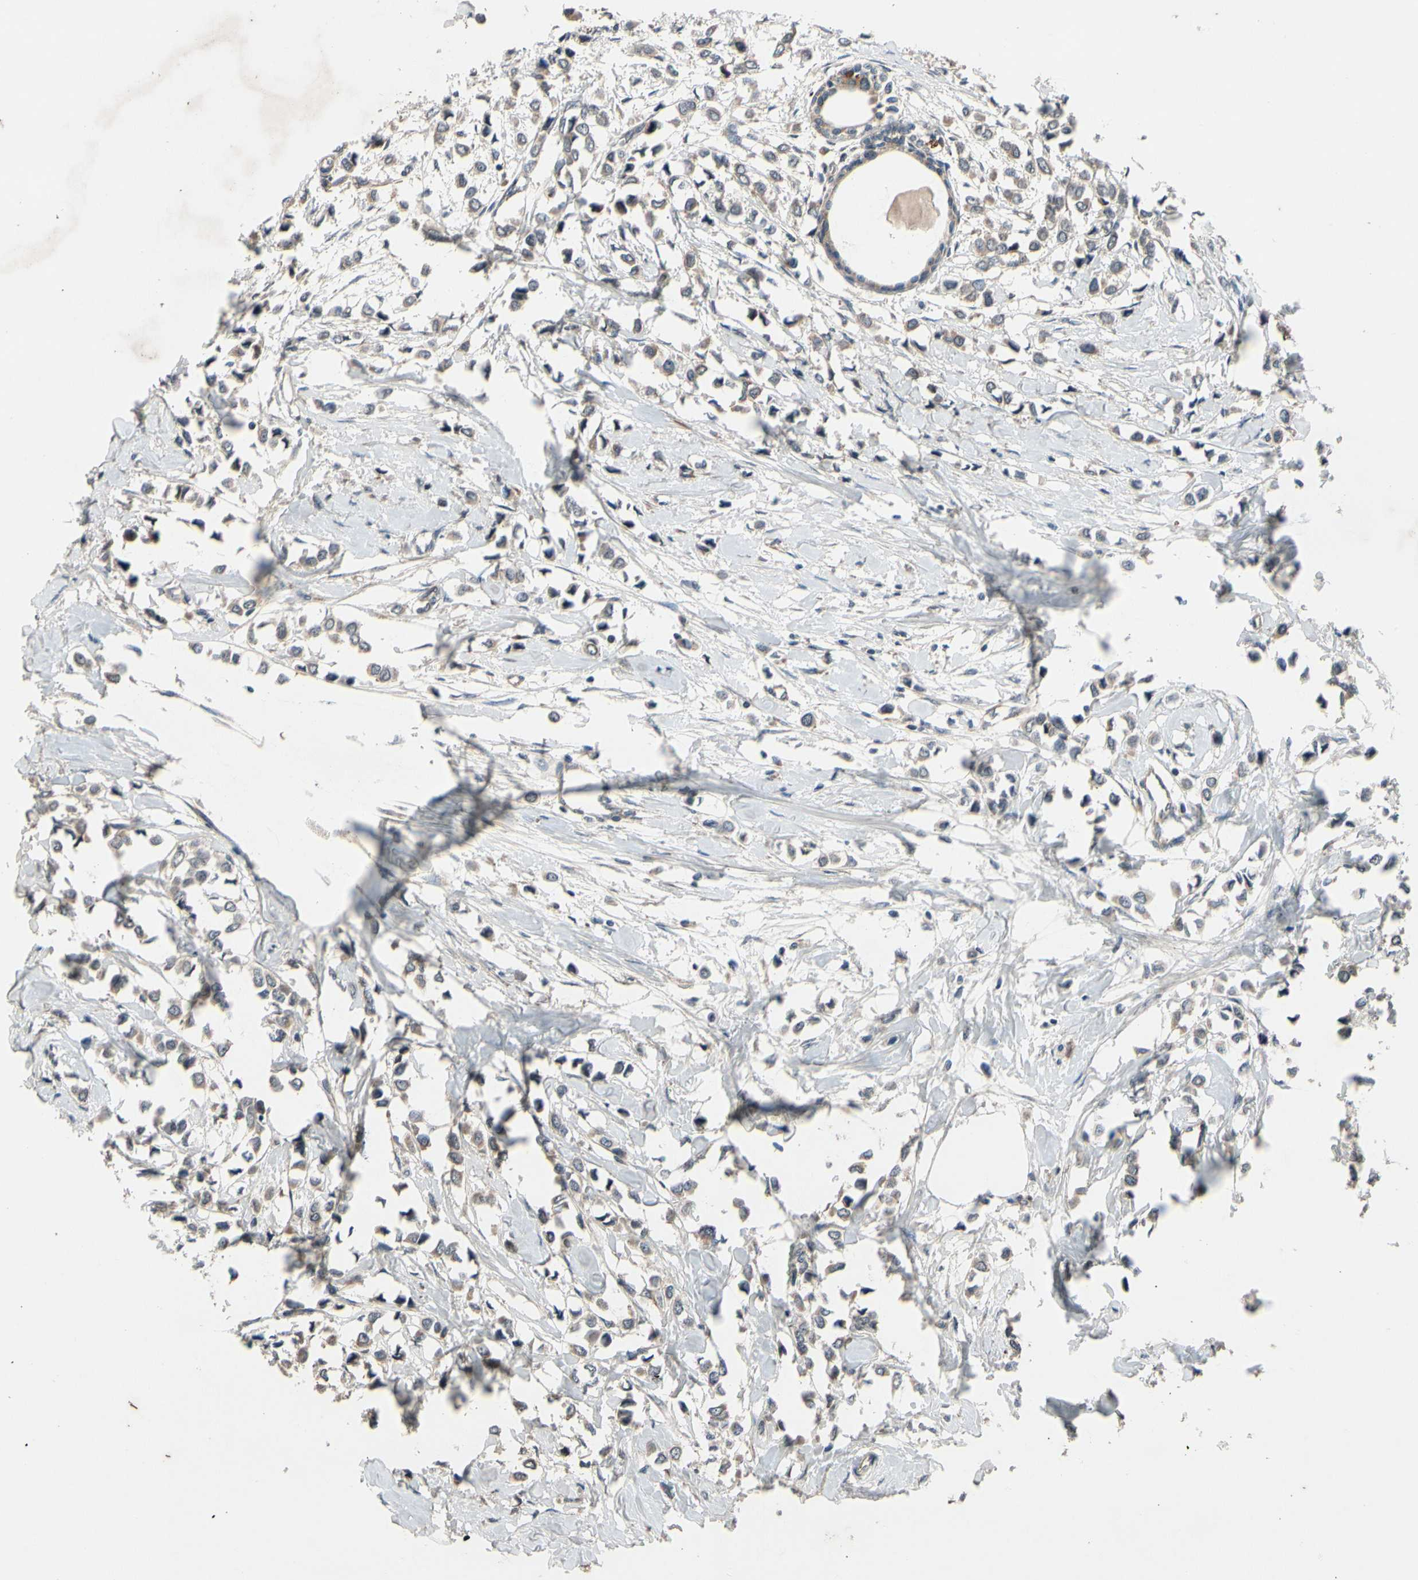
{"staining": {"intensity": "weak", "quantity": "25%-75%", "location": "cytoplasmic/membranous"}, "tissue": "breast cancer", "cell_type": "Tumor cells", "image_type": "cancer", "snomed": [{"axis": "morphology", "description": "Lobular carcinoma"}, {"axis": "topography", "description": "Breast"}], "caption": "A high-resolution histopathology image shows immunohistochemistry staining of breast cancer (lobular carcinoma), which demonstrates weak cytoplasmic/membranous expression in about 25%-75% of tumor cells. (Stains: DAB in brown, nuclei in blue, Microscopy: brightfield microscopy at high magnification).", "gene": "MBTPS2", "patient": {"sex": "female", "age": 51}}